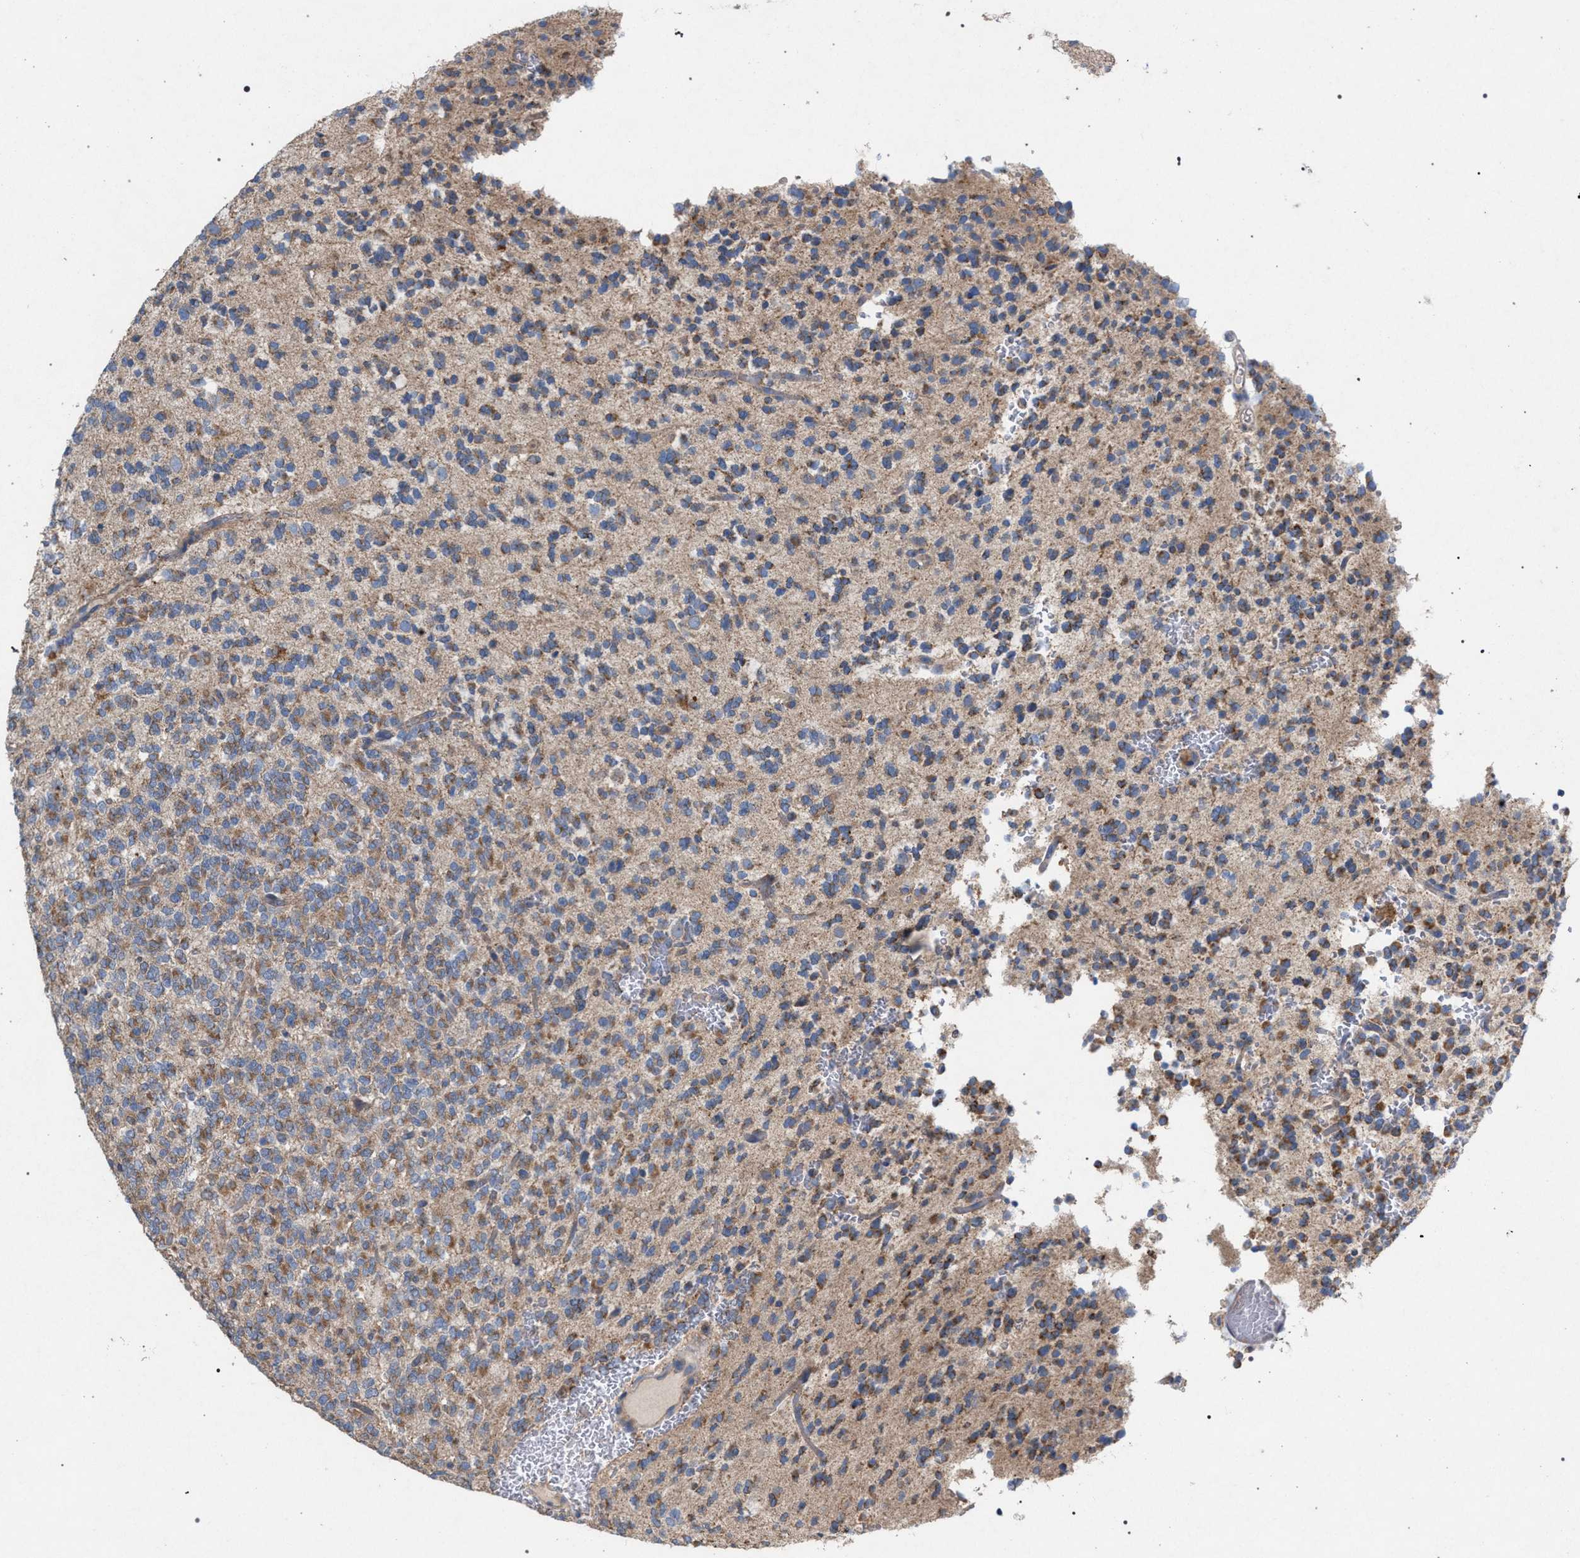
{"staining": {"intensity": "moderate", "quantity": ">75%", "location": "cytoplasmic/membranous"}, "tissue": "glioma", "cell_type": "Tumor cells", "image_type": "cancer", "snomed": [{"axis": "morphology", "description": "Glioma, malignant, Low grade"}, {"axis": "topography", "description": "Brain"}], "caption": "Low-grade glioma (malignant) tissue displays moderate cytoplasmic/membranous expression in about >75% of tumor cells", "gene": "VPS13A", "patient": {"sex": "male", "age": 38}}